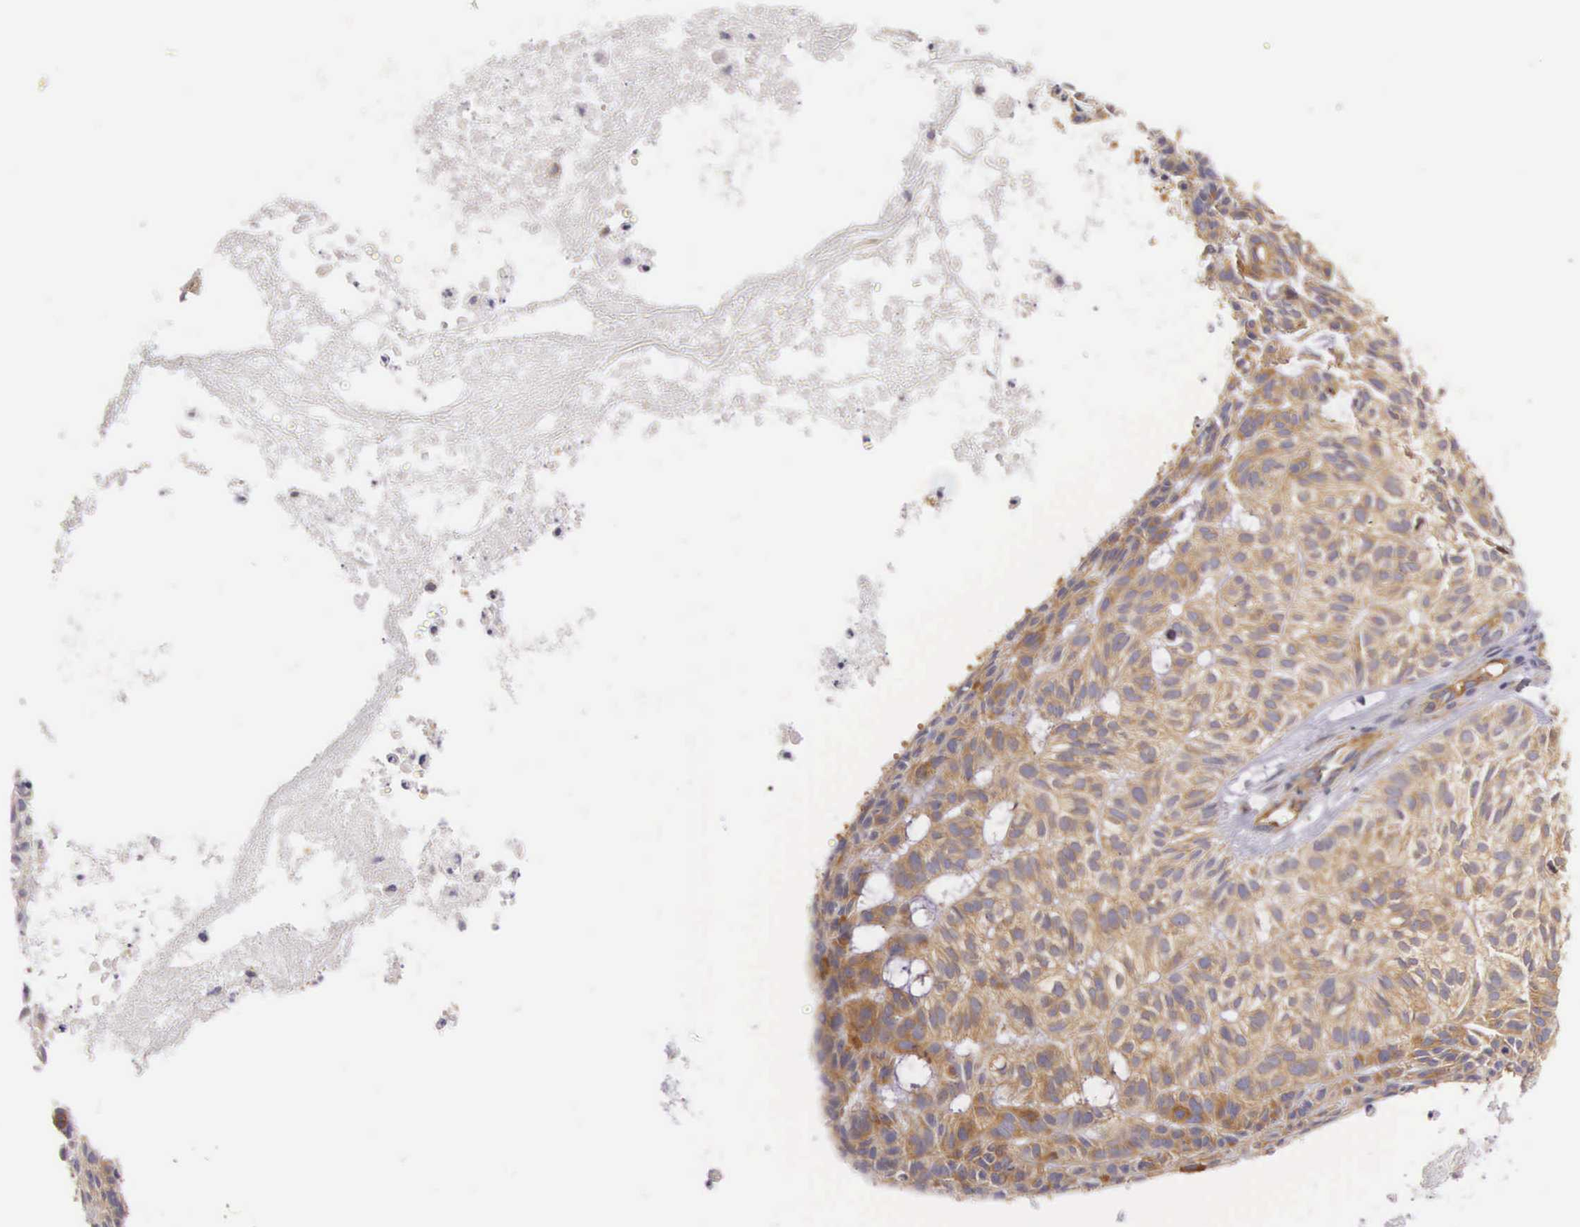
{"staining": {"intensity": "moderate", "quantity": "25%-75%", "location": "cytoplasmic/membranous"}, "tissue": "skin cancer", "cell_type": "Tumor cells", "image_type": "cancer", "snomed": [{"axis": "morphology", "description": "Basal cell carcinoma"}, {"axis": "topography", "description": "Skin"}], "caption": "A histopathology image showing moderate cytoplasmic/membranous positivity in about 25%-75% of tumor cells in skin cancer, as visualized by brown immunohistochemical staining.", "gene": "OSBPL3", "patient": {"sex": "male", "age": 75}}